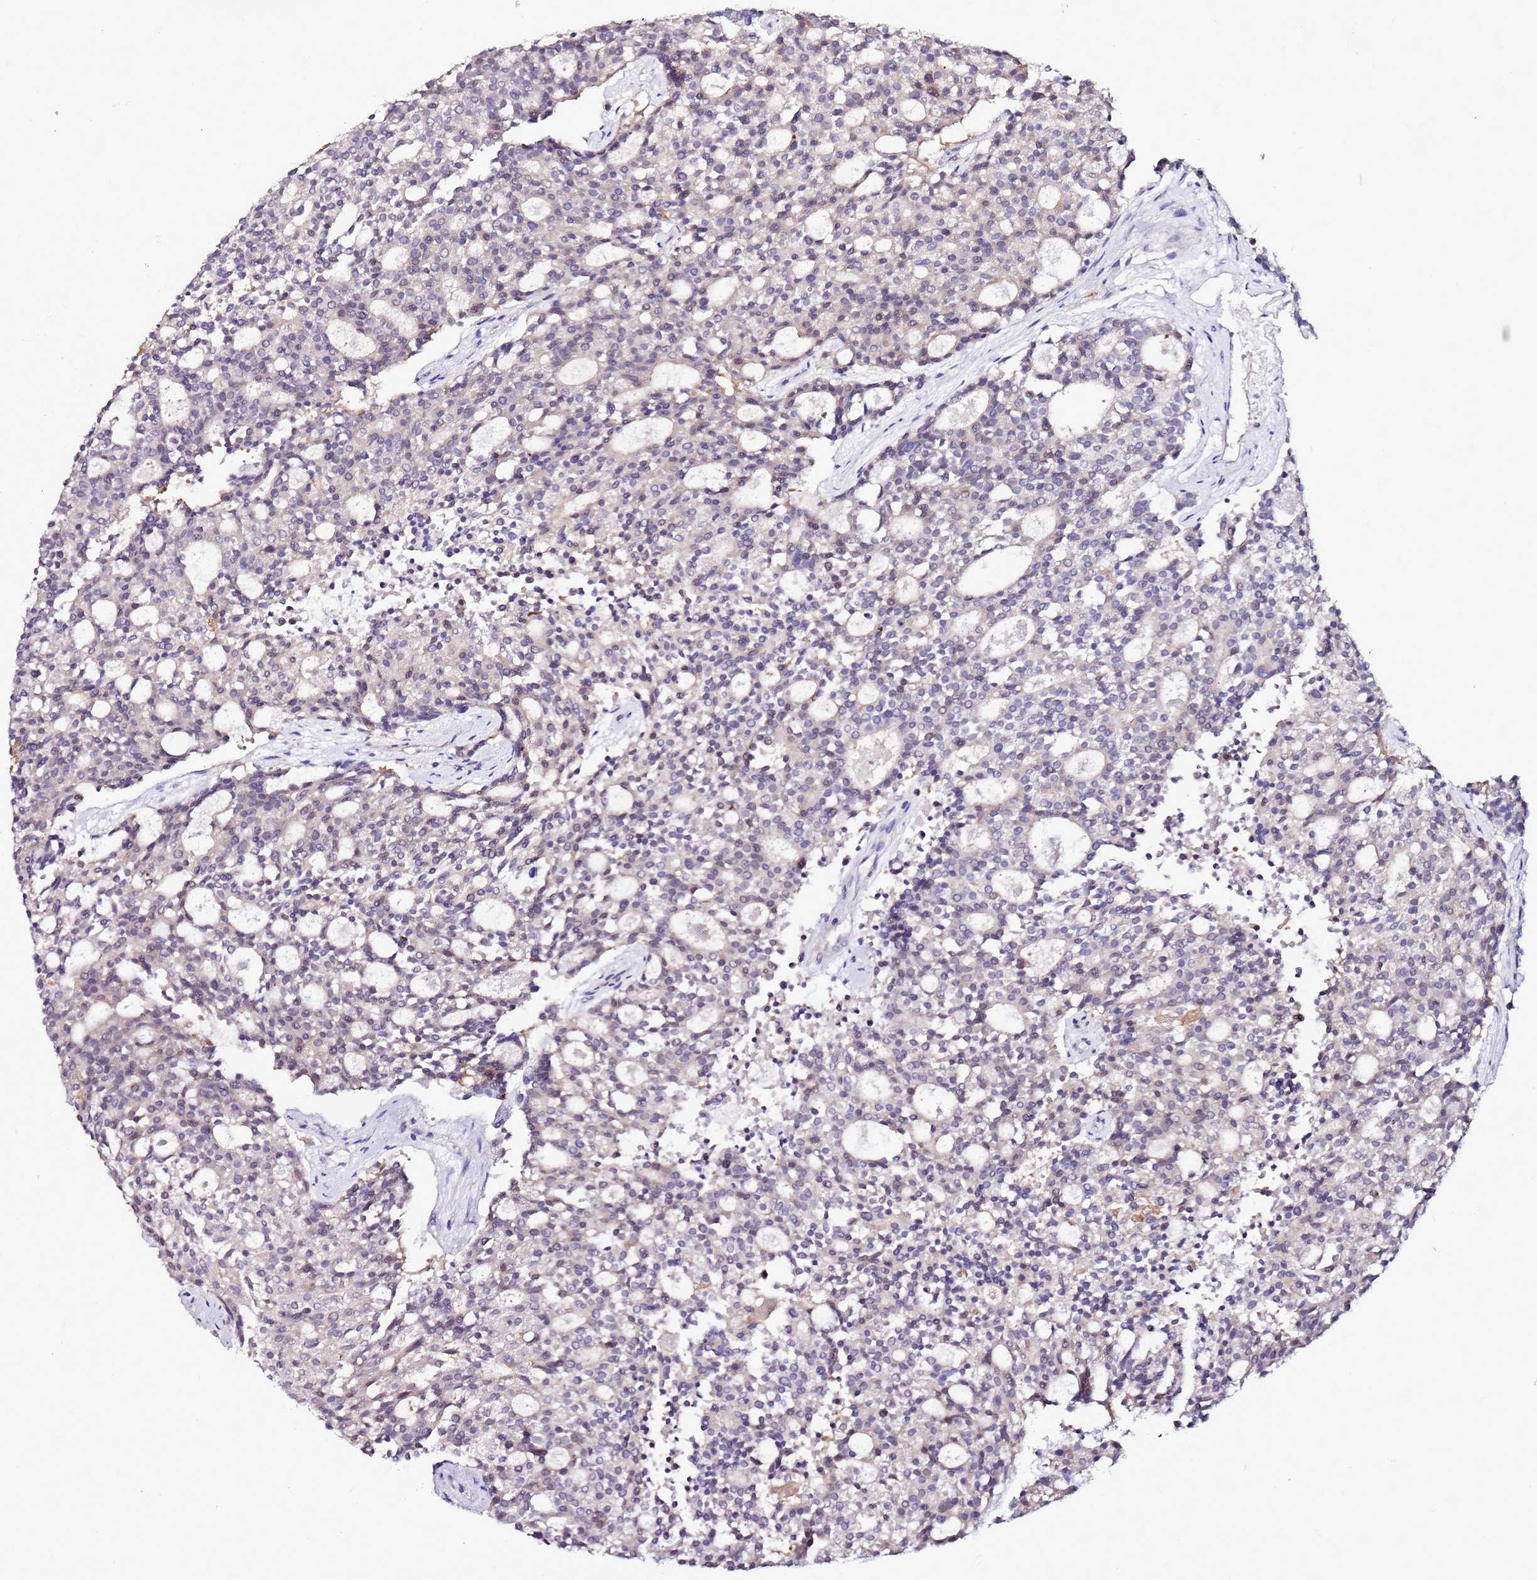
{"staining": {"intensity": "negative", "quantity": "none", "location": "none"}, "tissue": "carcinoid", "cell_type": "Tumor cells", "image_type": "cancer", "snomed": [{"axis": "morphology", "description": "Carcinoid, malignant, NOS"}, {"axis": "topography", "description": "Pancreas"}], "caption": "This is an immunohistochemistry (IHC) micrograph of human carcinoid. There is no positivity in tumor cells.", "gene": "SRRM5", "patient": {"sex": "female", "age": 54}}